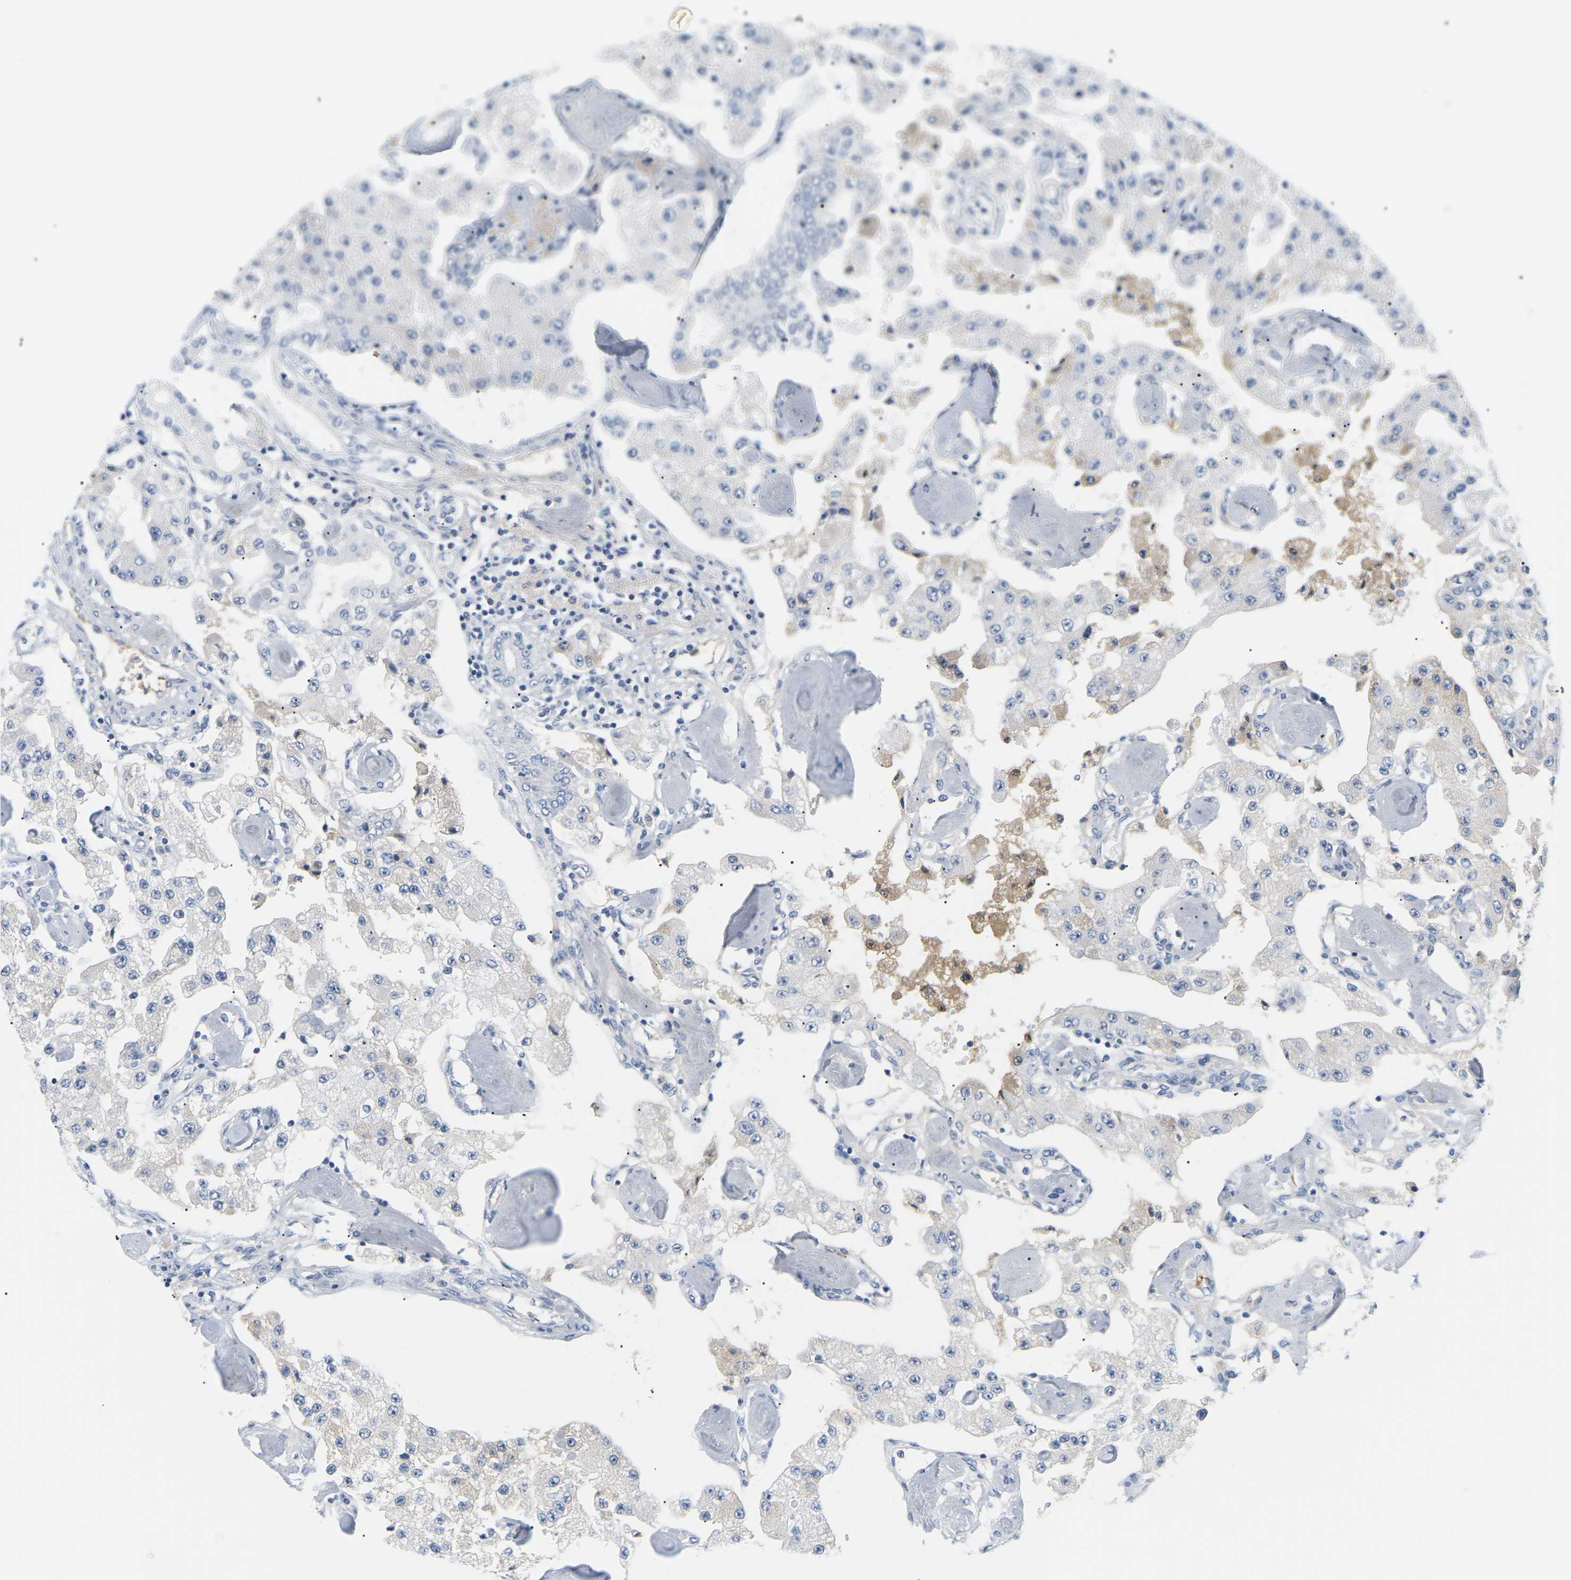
{"staining": {"intensity": "negative", "quantity": "none", "location": "none"}, "tissue": "carcinoid", "cell_type": "Tumor cells", "image_type": "cancer", "snomed": [{"axis": "morphology", "description": "Carcinoid, malignant, NOS"}, {"axis": "topography", "description": "Pancreas"}], "caption": "Immunohistochemical staining of human malignant carcinoid reveals no significant expression in tumor cells. (DAB immunohistochemistry (IHC) with hematoxylin counter stain).", "gene": "APOB", "patient": {"sex": "male", "age": 41}}